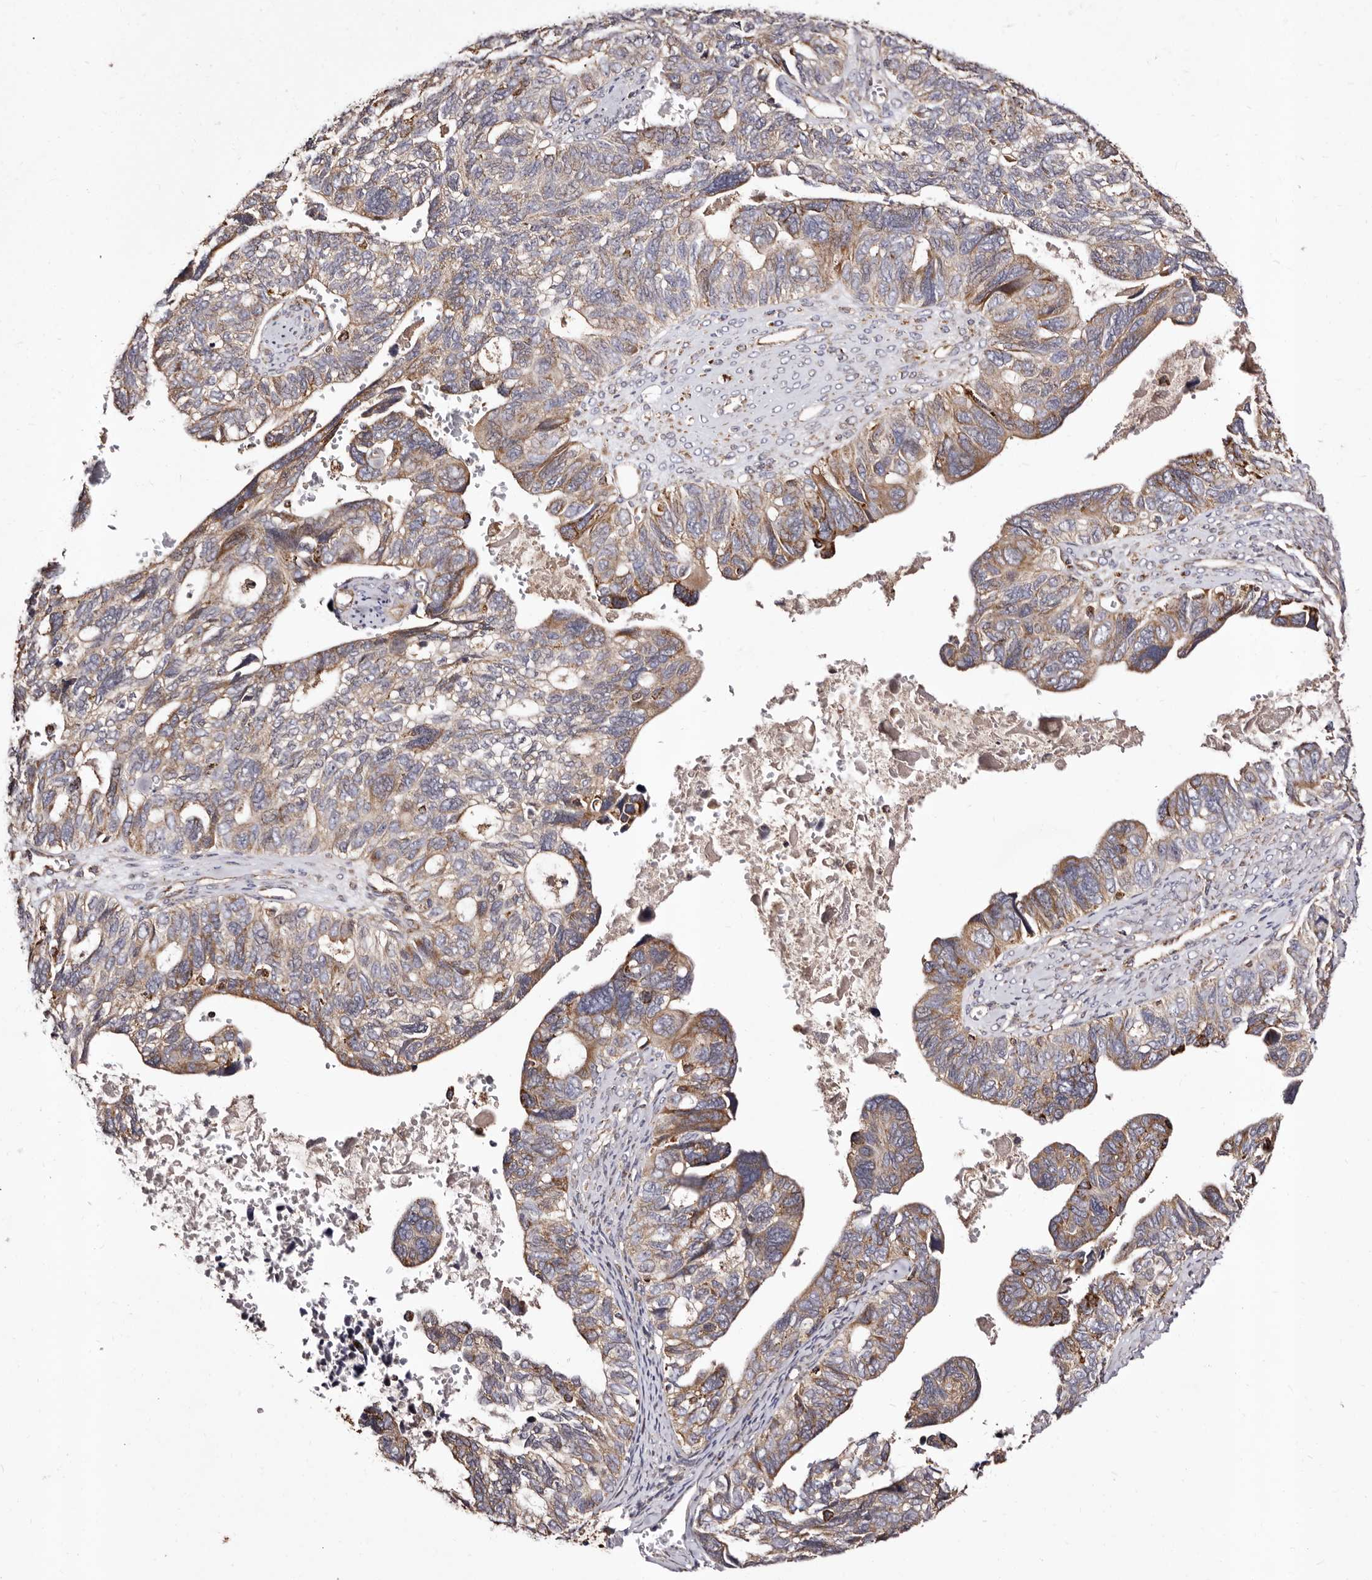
{"staining": {"intensity": "weak", "quantity": ">75%", "location": "cytoplasmic/membranous"}, "tissue": "ovarian cancer", "cell_type": "Tumor cells", "image_type": "cancer", "snomed": [{"axis": "morphology", "description": "Cystadenocarcinoma, serous, NOS"}, {"axis": "topography", "description": "Ovary"}], "caption": "Ovarian cancer (serous cystadenocarcinoma) stained with DAB (3,3'-diaminobenzidine) immunohistochemistry displays low levels of weak cytoplasmic/membranous staining in about >75% of tumor cells.", "gene": "LUZP1", "patient": {"sex": "female", "age": 79}}